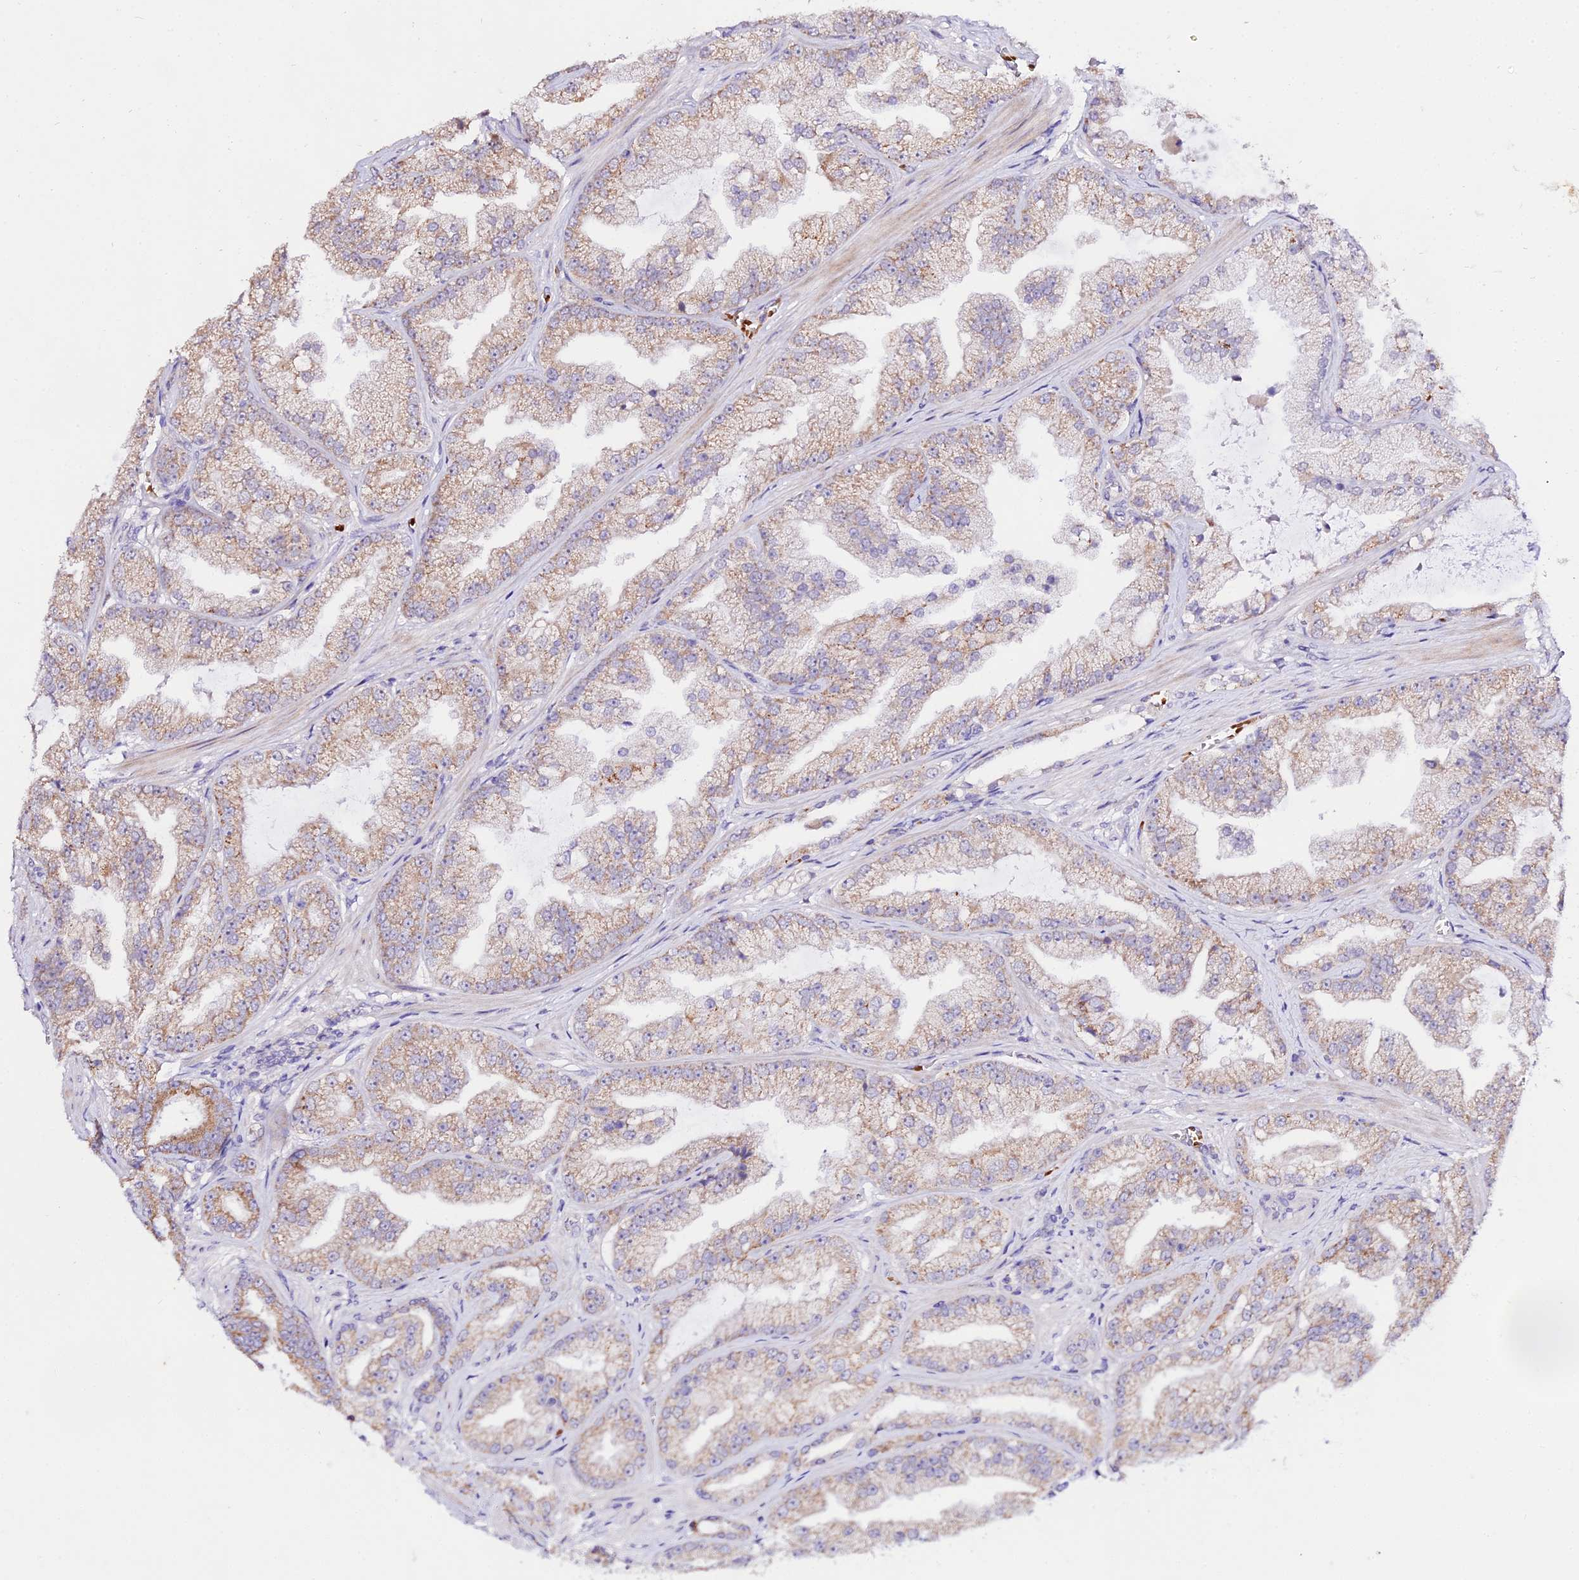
{"staining": {"intensity": "moderate", "quantity": "<25%", "location": "cytoplasmic/membranous"}, "tissue": "prostate cancer", "cell_type": "Tumor cells", "image_type": "cancer", "snomed": [{"axis": "morphology", "description": "Adenocarcinoma, Low grade"}, {"axis": "topography", "description": "Prostate"}], "caption": "A high-resolution image shows IHC staining of prostate cancer (adenocarcinoma (low-grade)), which displays moderate cytoplasmic/membranous positivity in approximately <25% of tumor cells.", "gene": "WDR5B", "patient": {"sex": "male", "age": 57}}